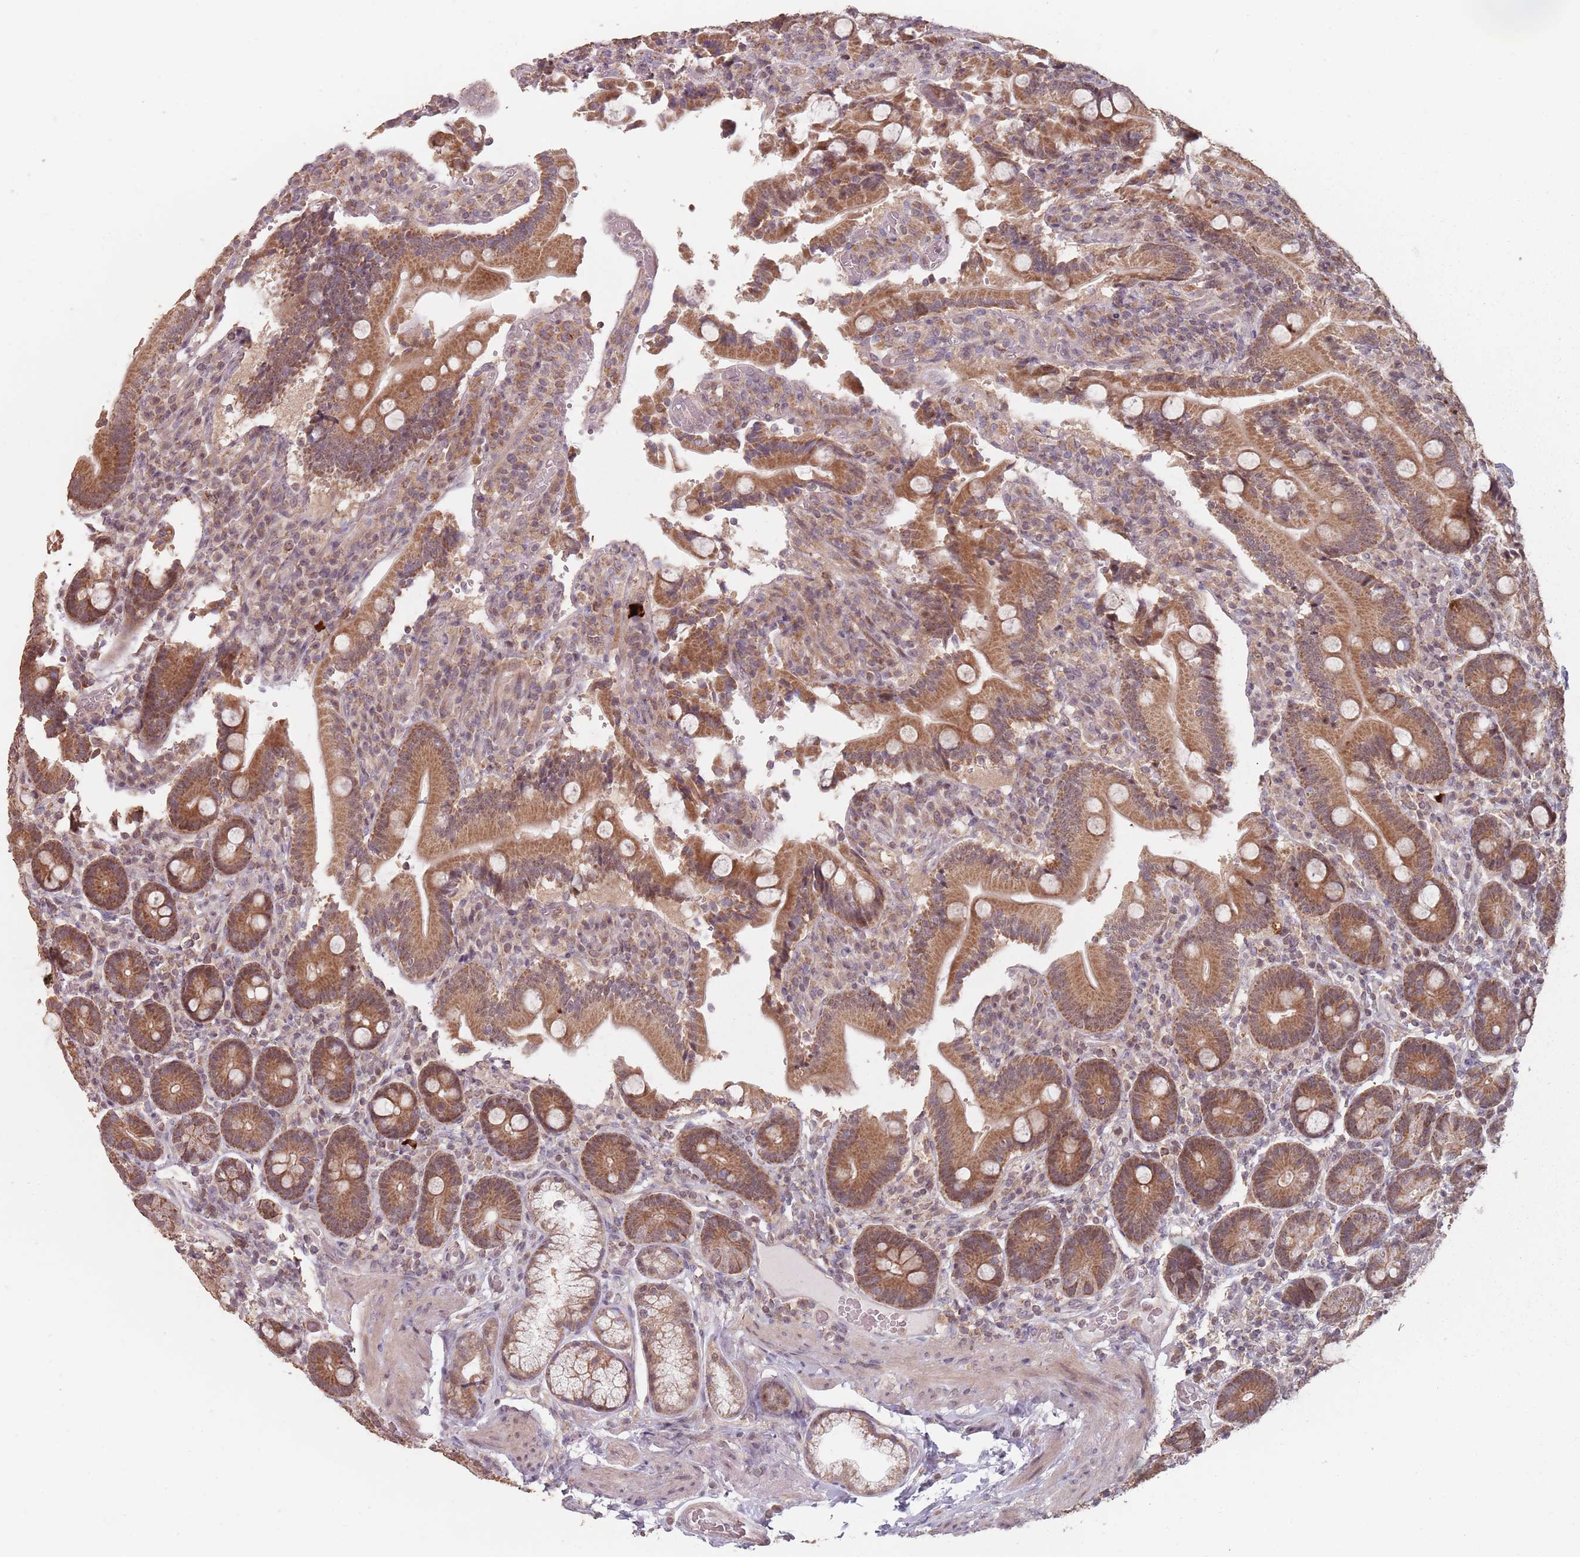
{"staining": {"intensity": "strong", "quantity": ">75%", "location": "cytoplasmic/membranous"}, "tissue": "duodenum", "cell_type": "Glandular cells", "image_type": "normal", "snomed": [{"axis": "morphology", "description": "Normal tissue, NOS"}, {"axis": "topography", "description": "Duodenum"}], "caption": "Immunohistochemistry (IHC) (DAB (3,3'-diaminobenzidine)) staining of unremarkable duodenum exhibits strong cytoplasmic/membranous protein staining in approximately >75% of glandular cells.", "gene": "VPS52", "patient": {"sex": "female", "age": 62}}